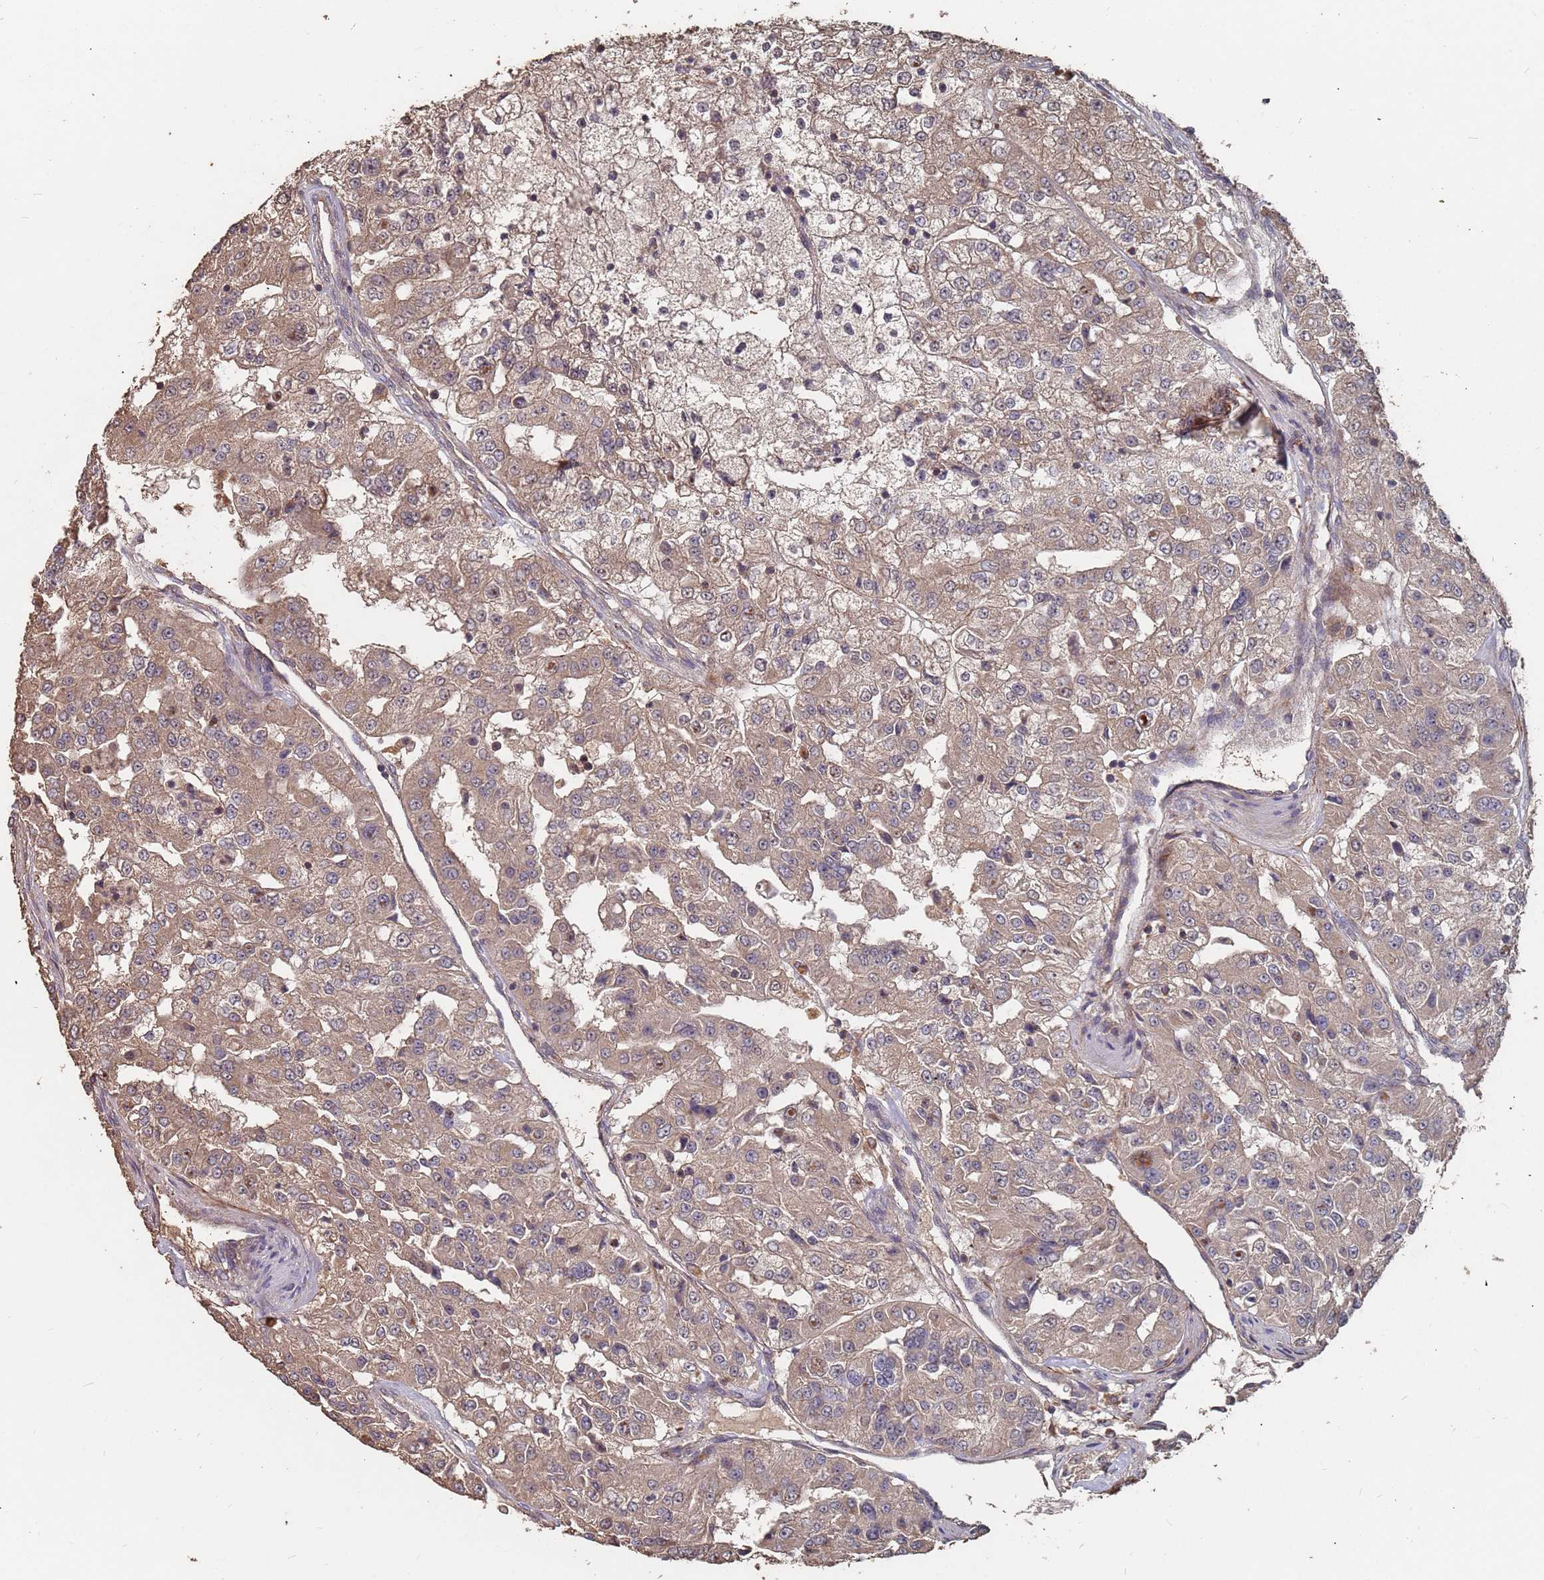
{"staining": {"intensity": "weak", "quantity": ">75%", "location": "cytoplasmic/membranous"}, "tissue": "renal cancer", "cell_type": "Tumor cells", "image_type": "cancer", "snomed": [{"axis": "morphology", "description": "Adenocarcinoma, NOS"}, {"axis": "topography", "description": "Kidney"}], "caption": "Protein expression analysis of renal cancer (adenocarcinoma) shows weak cytoplasmic/membranous expression in approximately >75% of tumor cells.", "gene": "PRORP", "patient": {"sex": "female", "age": 63}}